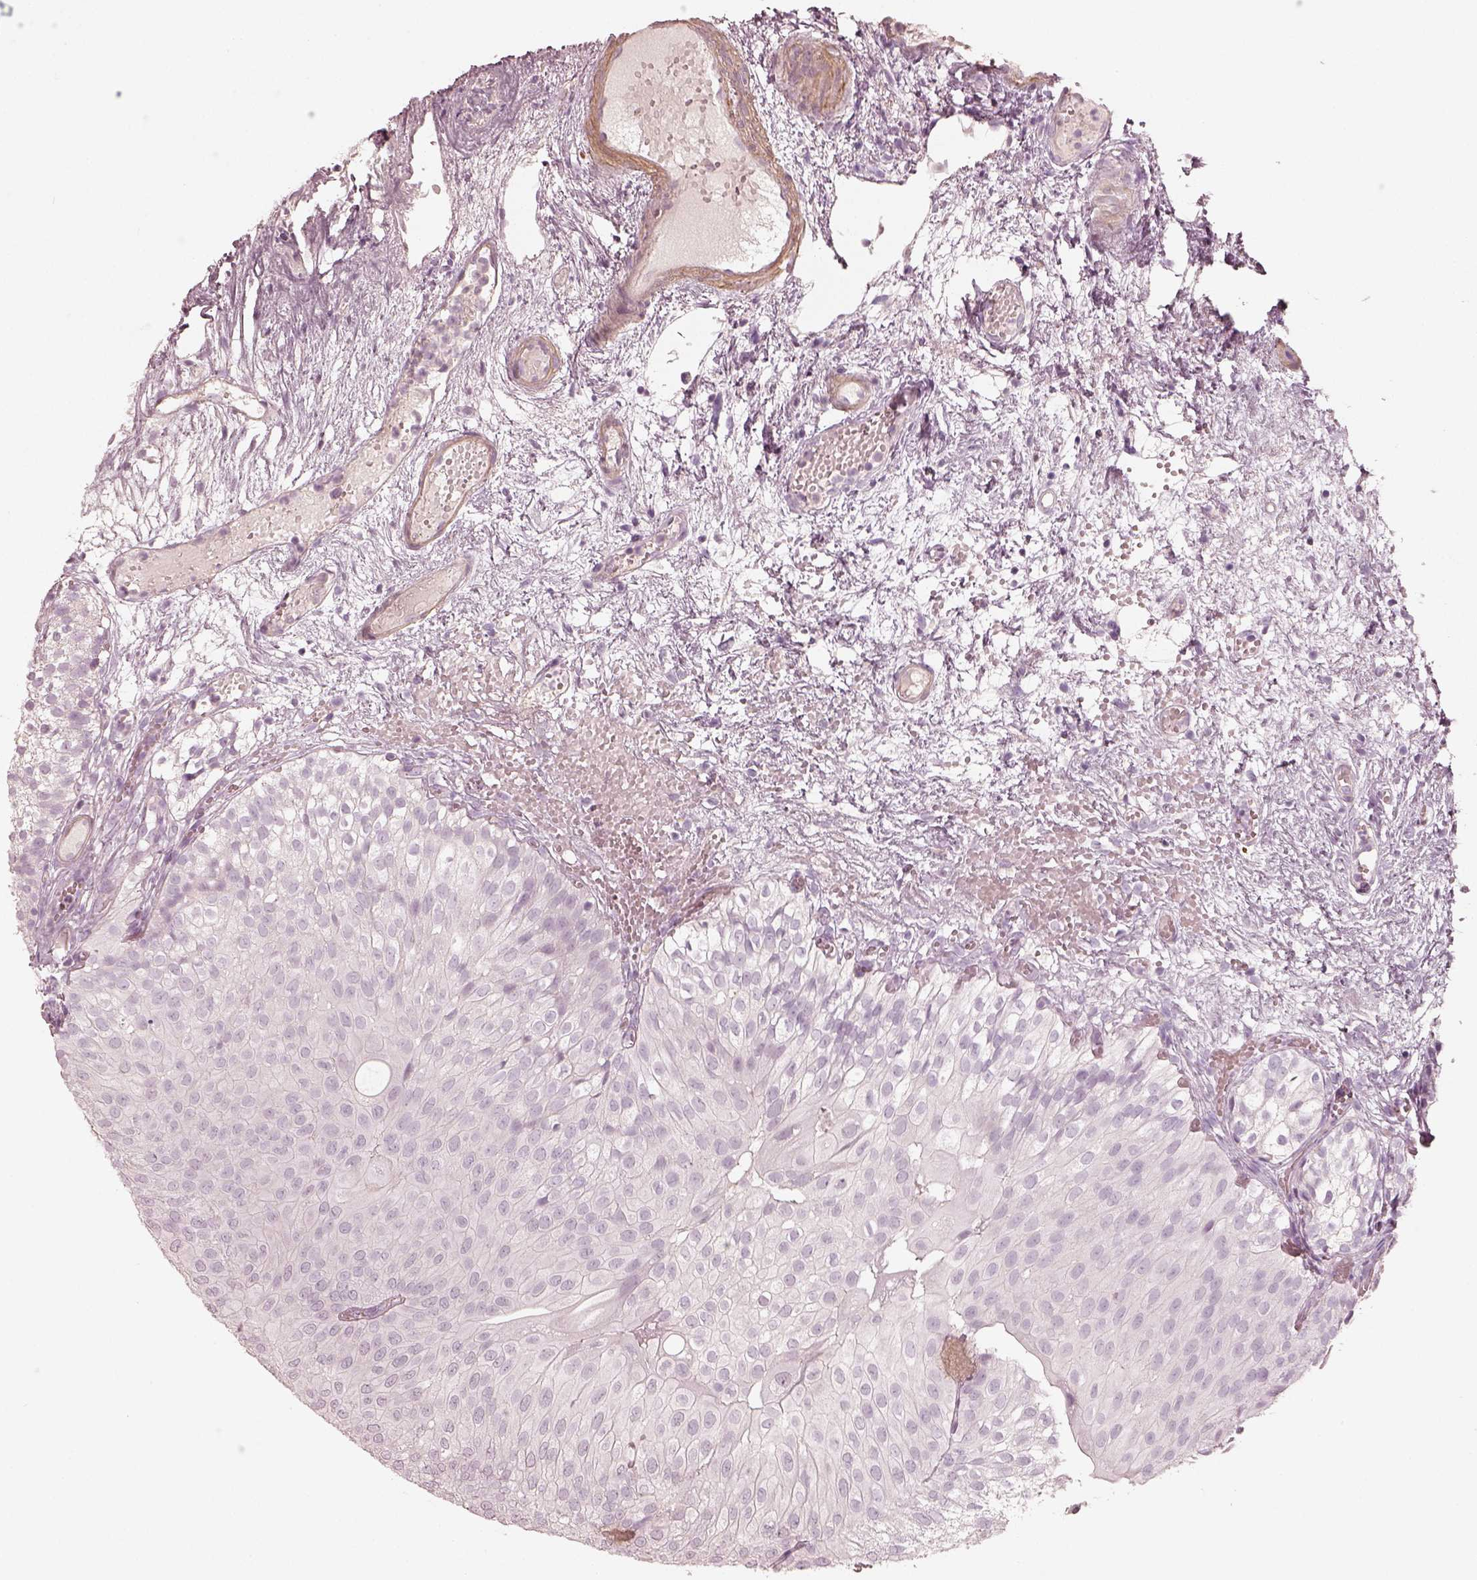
{"staining": {"intensity": "negative", "quantity": "none", "location": "none"}, "tissue": "urothelial cancer", "cell_type": "Tumor cells", "image_type": "cancer", "snomed": [{"axis": "morphology", "description": "Urothelial carcinoma, Low grade"}, {"axis": "topography", "description": "Urinary bladder"}], "caption": "This is a photomicrograph of IHC staining of urothelial cancer, which shows no staining in tumor cells.", "gene": "PRLHR", "patient": {"sex": "male", "age": 72}}